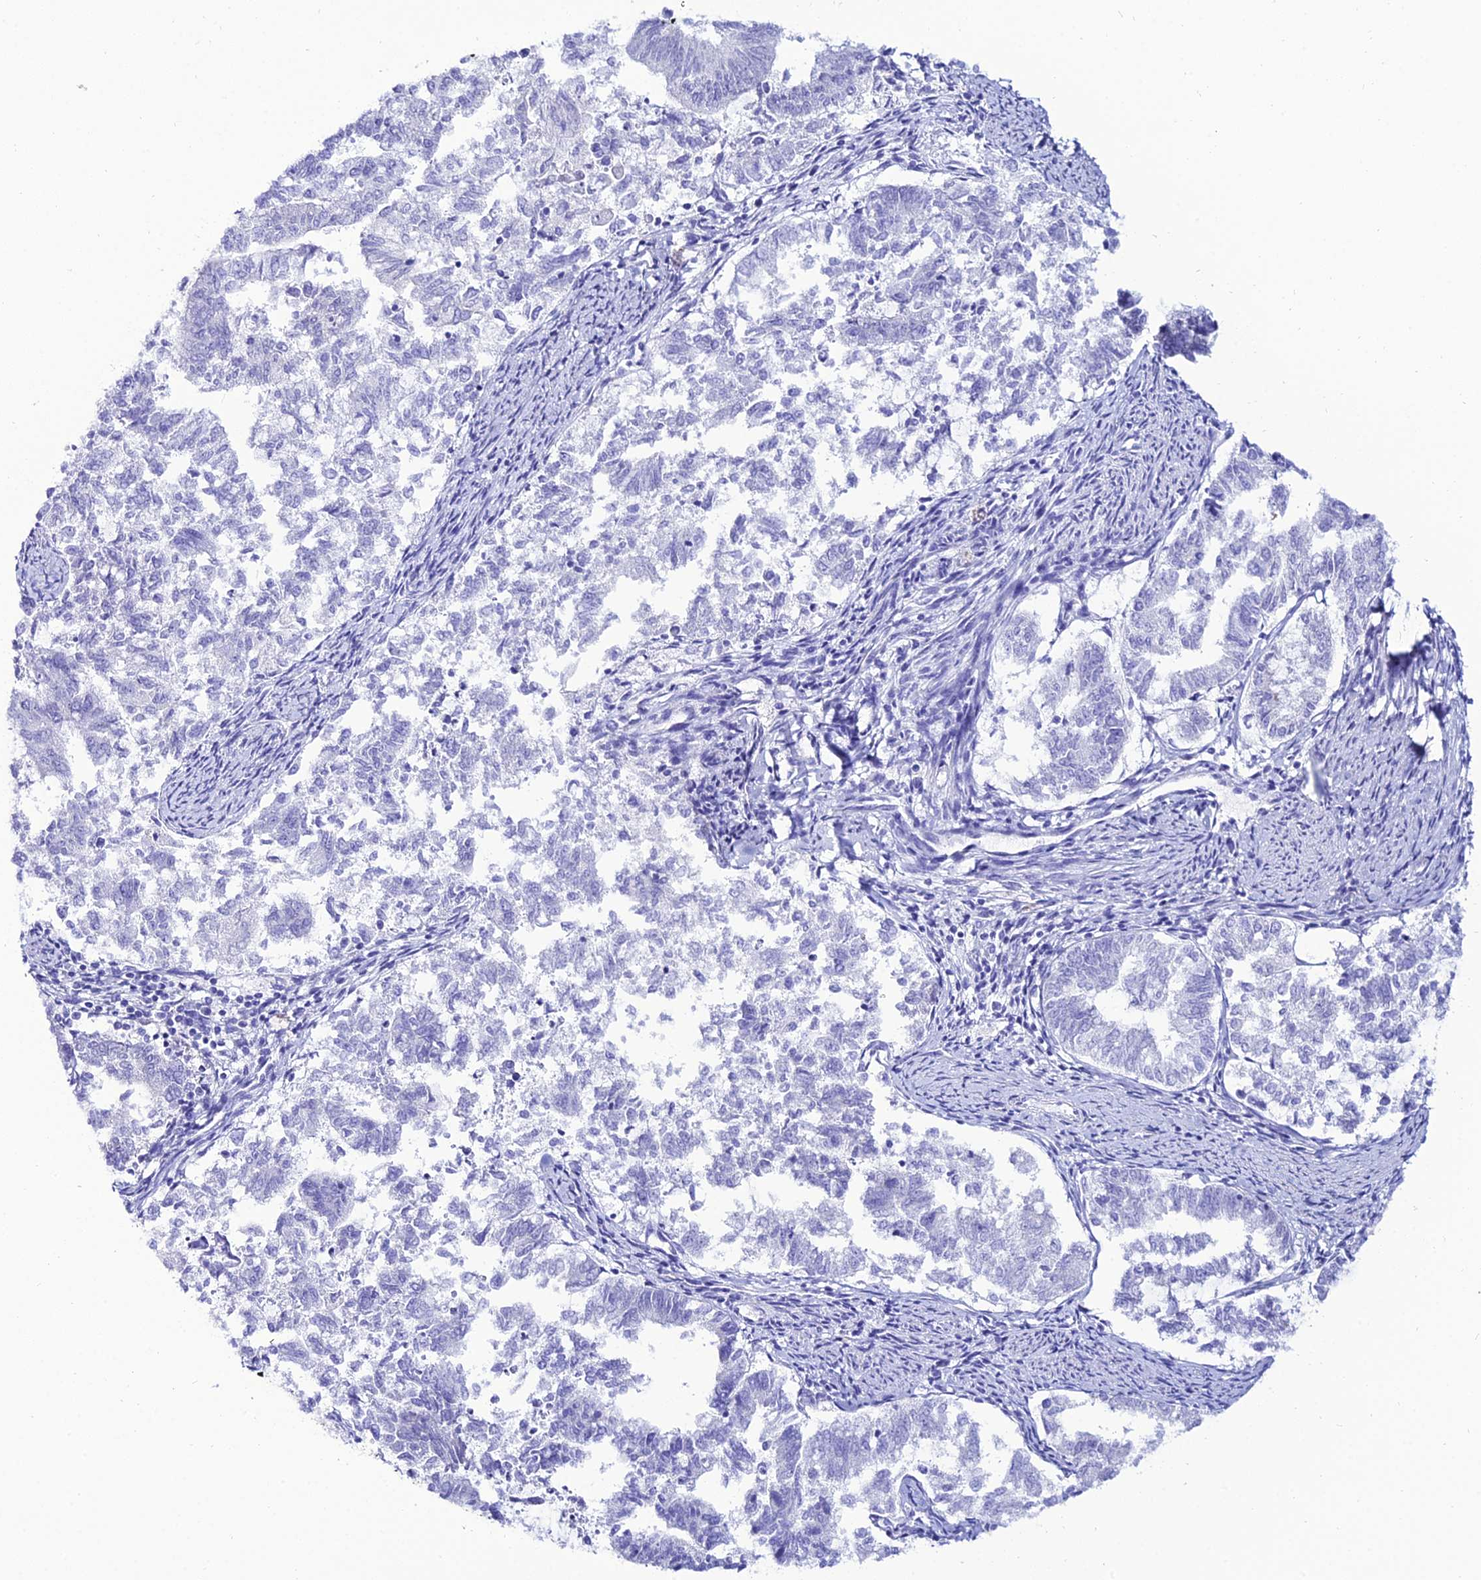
{"staining": {"intensity": "negative", "quantity": "none", "location": "none"}, "tissue": "endometrial cancer", "cell_type": "Tumor cells", "image_type": "cancer", "snomed": [{"axis": "morphology", "description": "Adenocarcinoma, NOS"}, {"axis": "topography", "description": "Endometrium"}], "caption": "DAB (3,3'-diaminobenzidine) immunohistochemical staining of human endometrial cancer (adenocarcinoma) shows no significant staining in tumor cells. (IHC, brightfield microscopy, high magnification).", "gene": "OR4D5", "patient": {"sex": "female", "age": 79}}